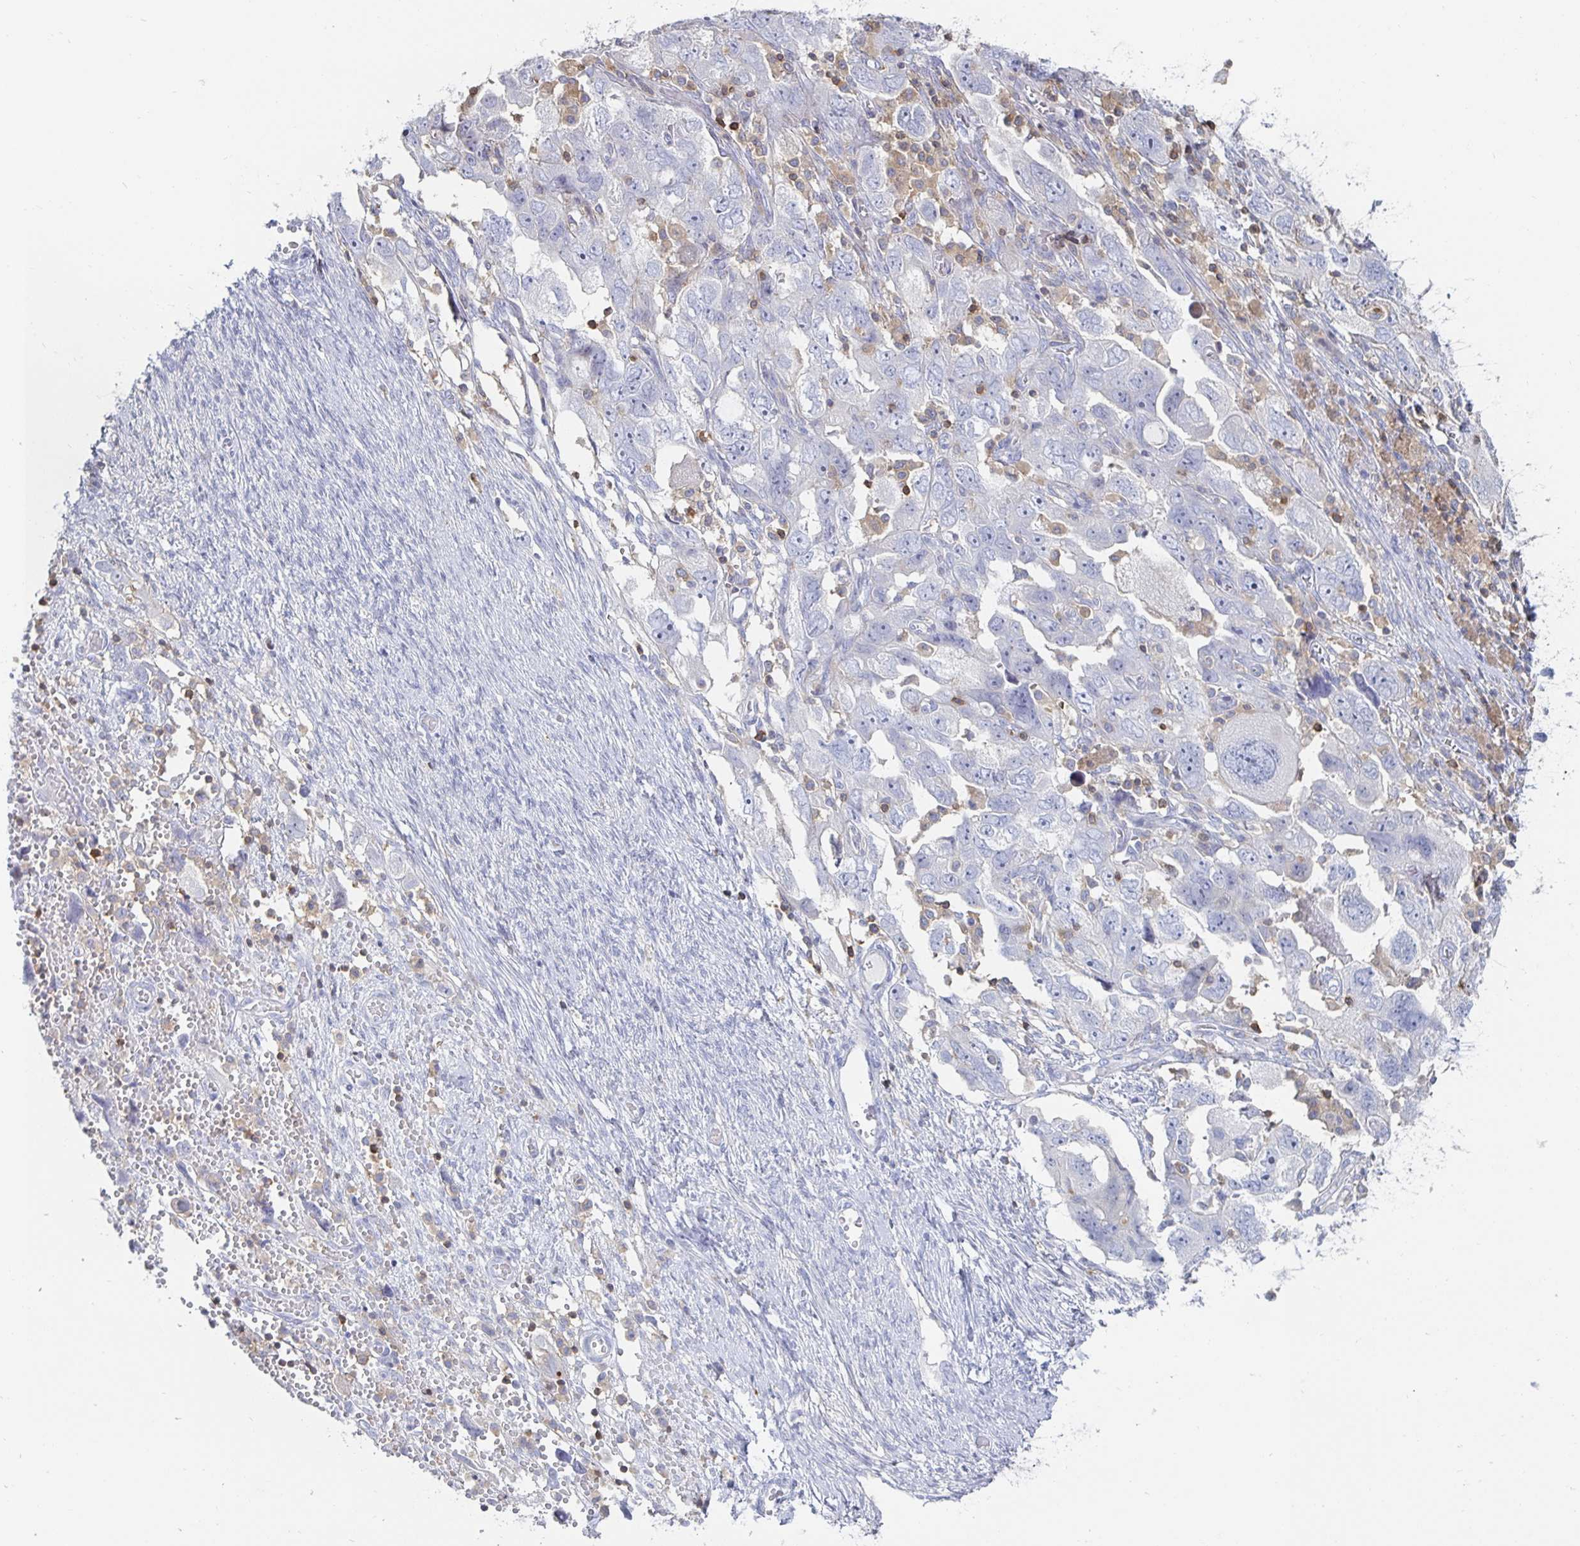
{"staining": {"intensity": "negative", "quantity": "none", "location": "none"}, "tissue": "ovarian cancer", "cell_type": "Tumor cells", "image_type": "cancer", "snomed": [{"axis": "morphology", "description": "Carcinoma, NOS"}, {"axis": "morphology", "description": "Cystadenocarcinoma, serous, NOS"}, {"axis": "topography", "description": "Ovary"}], "caption": "IHC of human ovarian cancer reveals no staining in tumor cells.", "gene": "PIK3CD", "patient": {"sex": "female", "age": 69}}